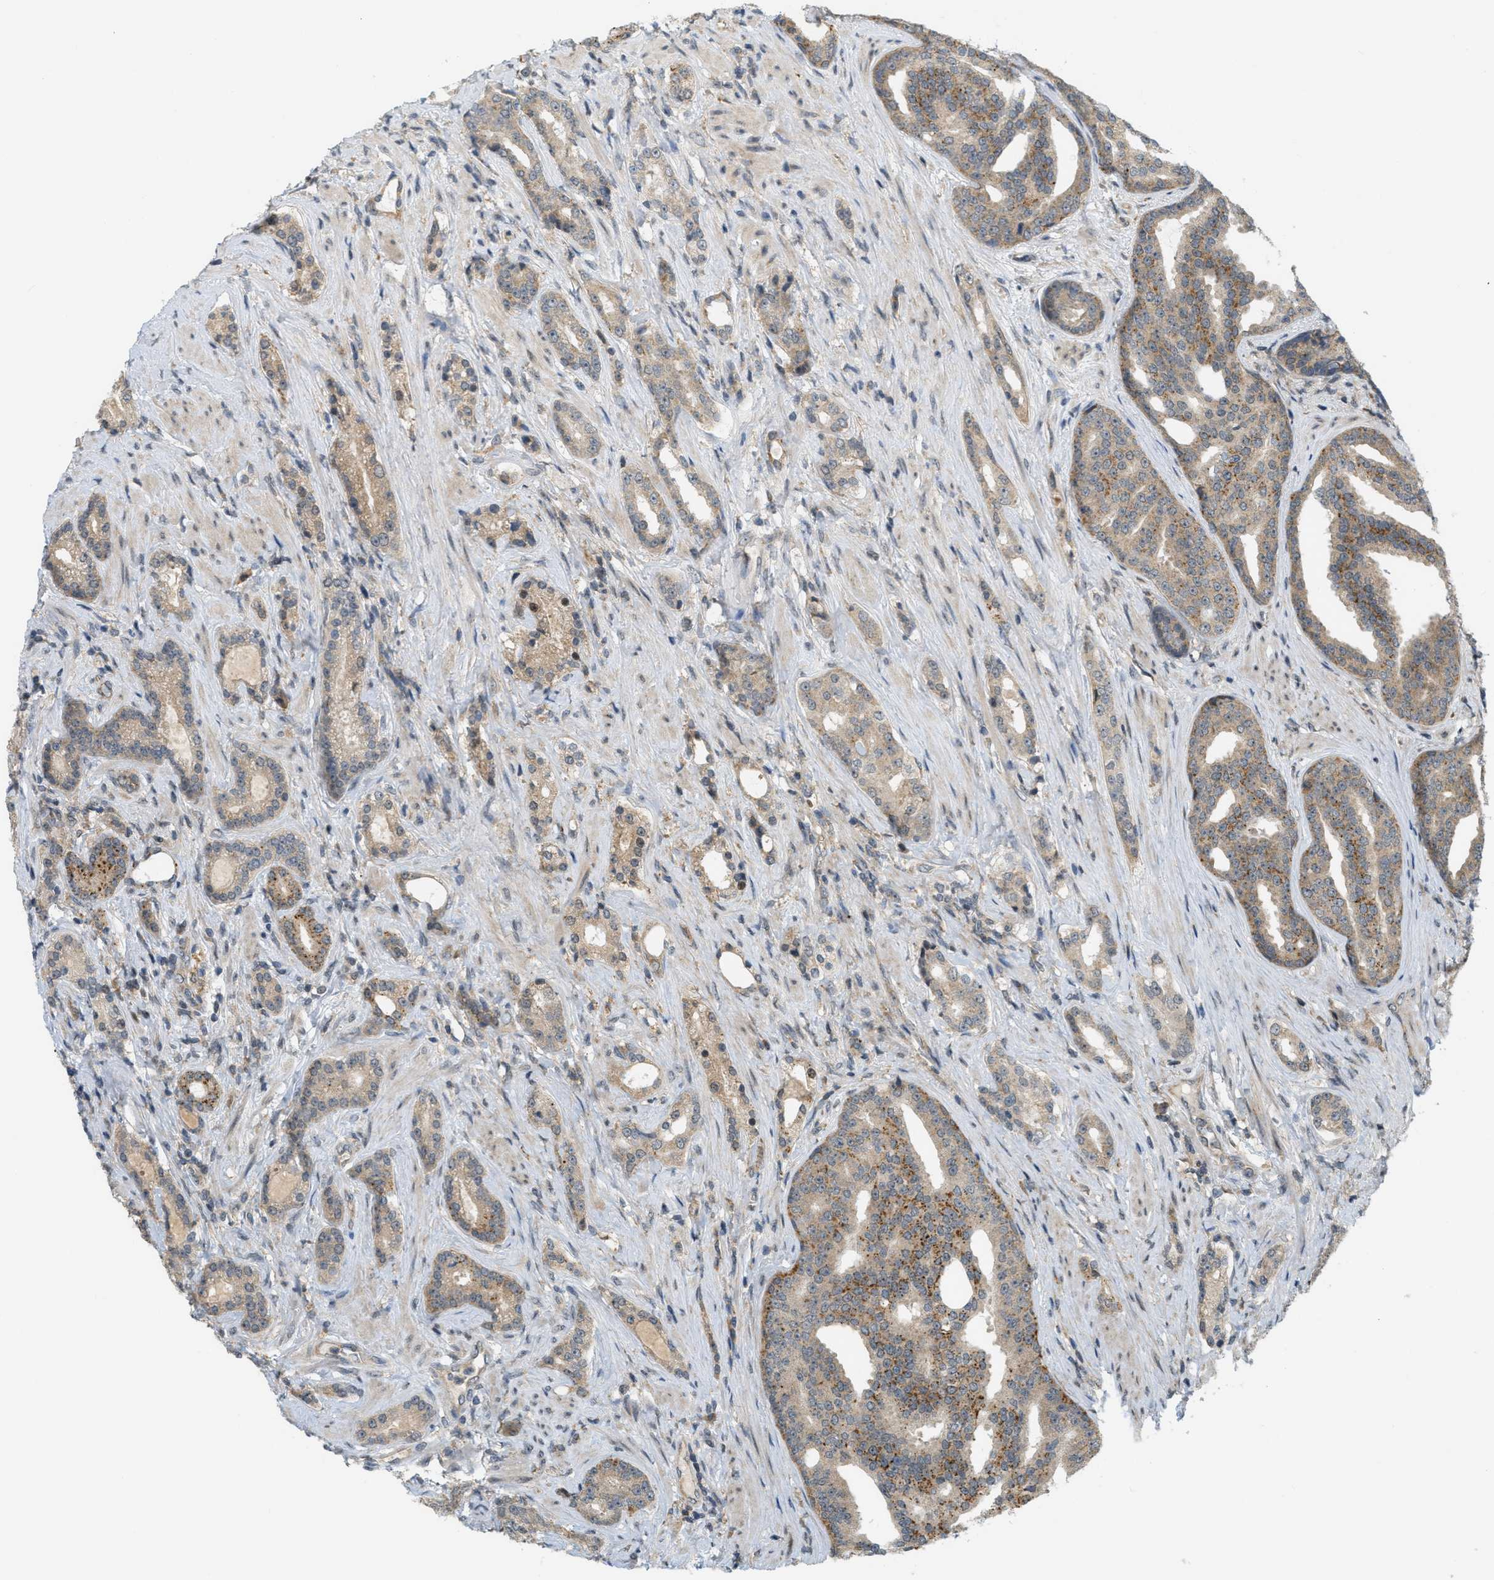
{"staining": {"intensity": "strong", "quantity": "<25%", "location": "cytoplasmic/membranous"}, "tissue": "prostate cancer", "cell_type": "Tumor cells", "image_type": "cancer", "snomed": [{"axis": "morphology", "description": "Adenocarcinoma, High grade"}, {"axis": "topography", "description": "Prostate"}], "caption": "The histopathology image reveals a brown stain indicating the presence of a protein in the cytoplasmic/membranous of tumor cells in prostate cancer.", "gene": "PRKD1", "patient": {"sex": "male", "age": 71}}